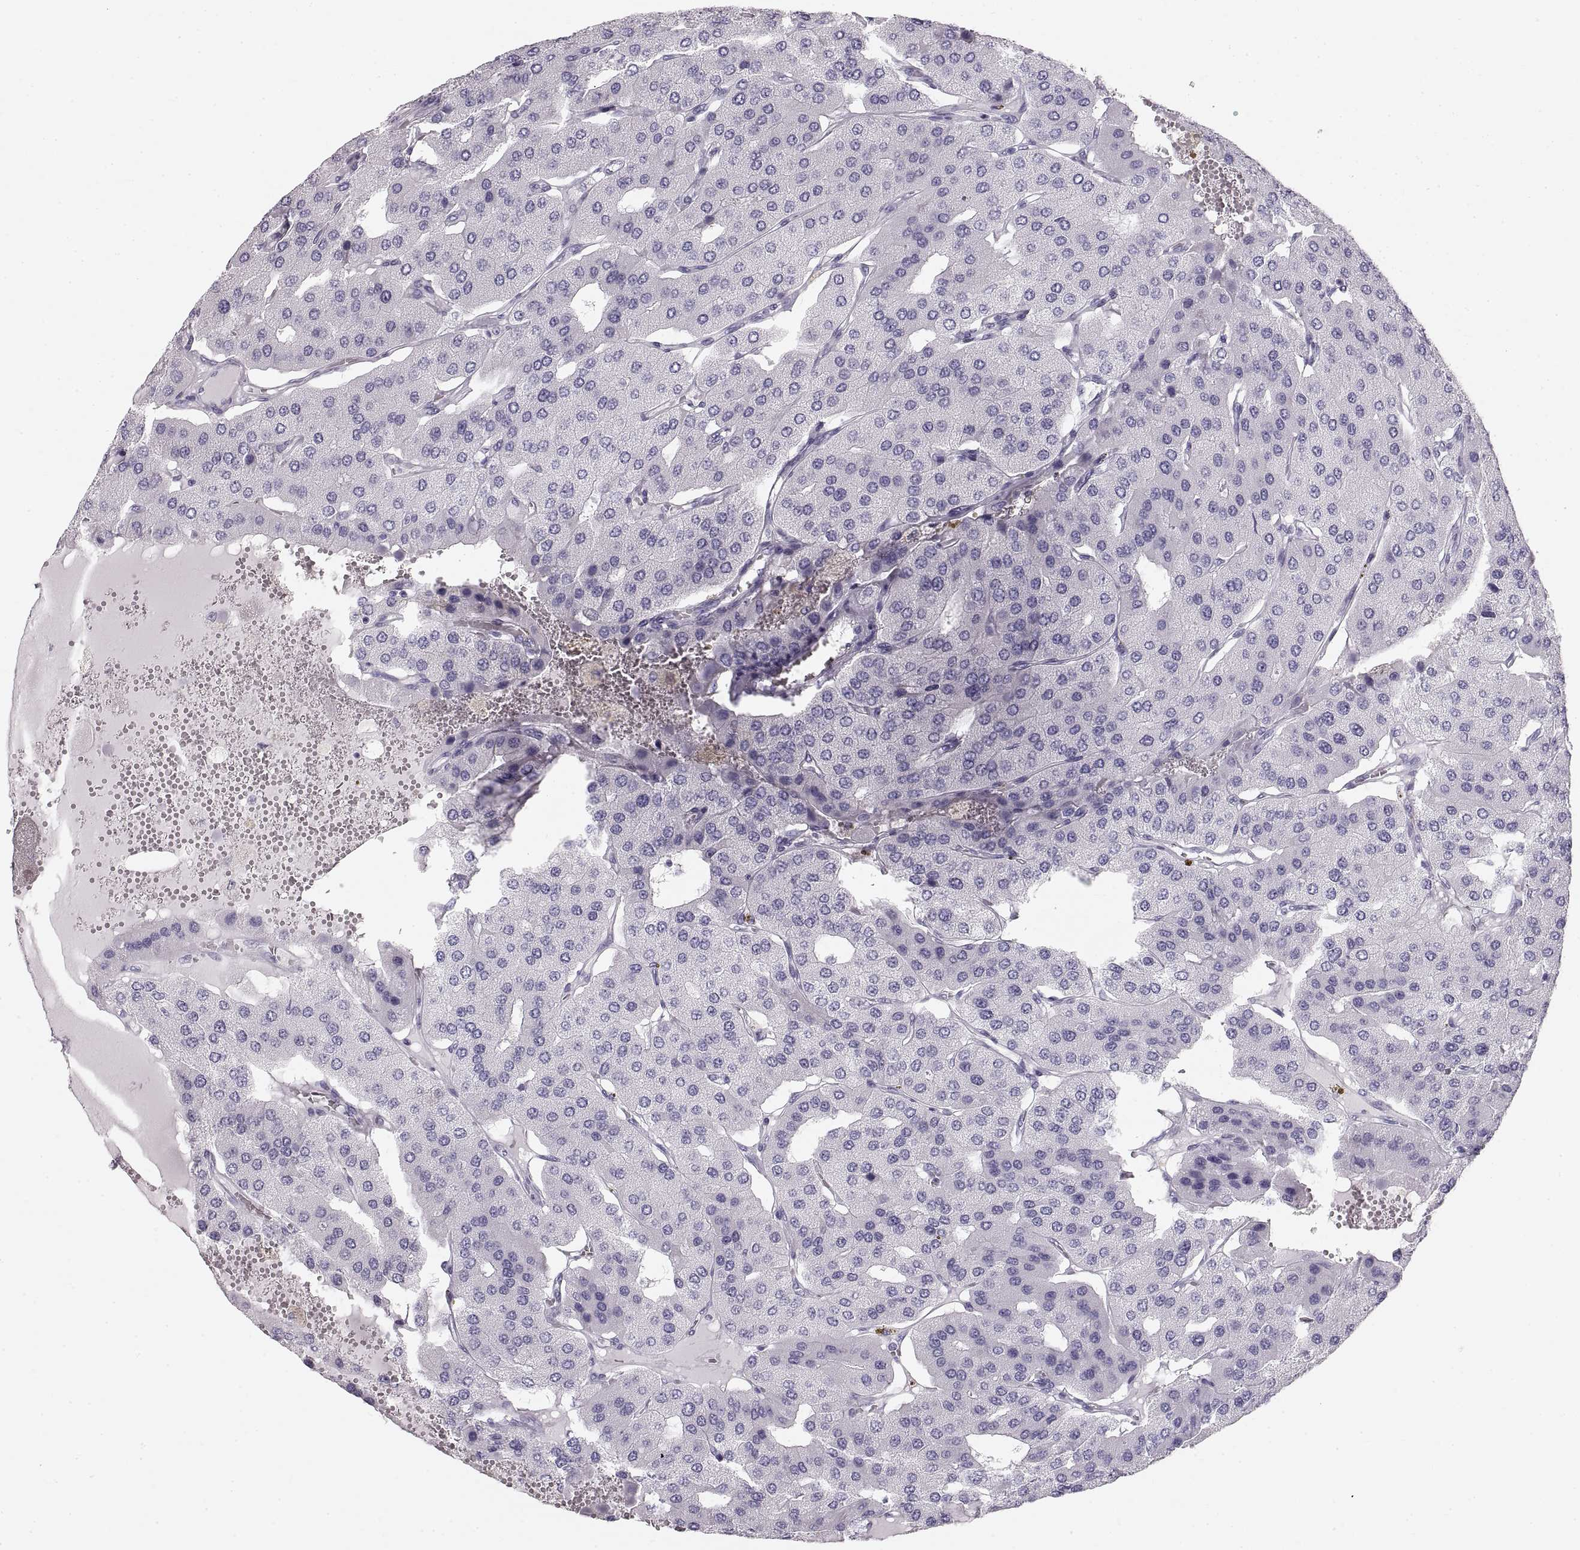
{"staining": {"intensity": "negative", "quantity": "none", "location": "none"}, "tissue": "parathyroid gland", "cell_type": "Glandular cells", "image_type": "normal", "snomed": [{"axis": "morphology", "description": "Normal tissue, NOS"}, {"axis": "morphology", "description": "Adenoma, NOS"}, {"axis": "topography", "description": "Parathyroid gland"}], "caption": "Glandular cells show no significant protein expression in unremarkable parathyroid gland. (Stains: DAB (3,3'-diaminobenzidine) IHC with hematoxylin counter stain, Microscopy: brightfield microscopy at high magnification).", "gene": "CRYAA", "patient": {"sex": "female", "age": 86}}